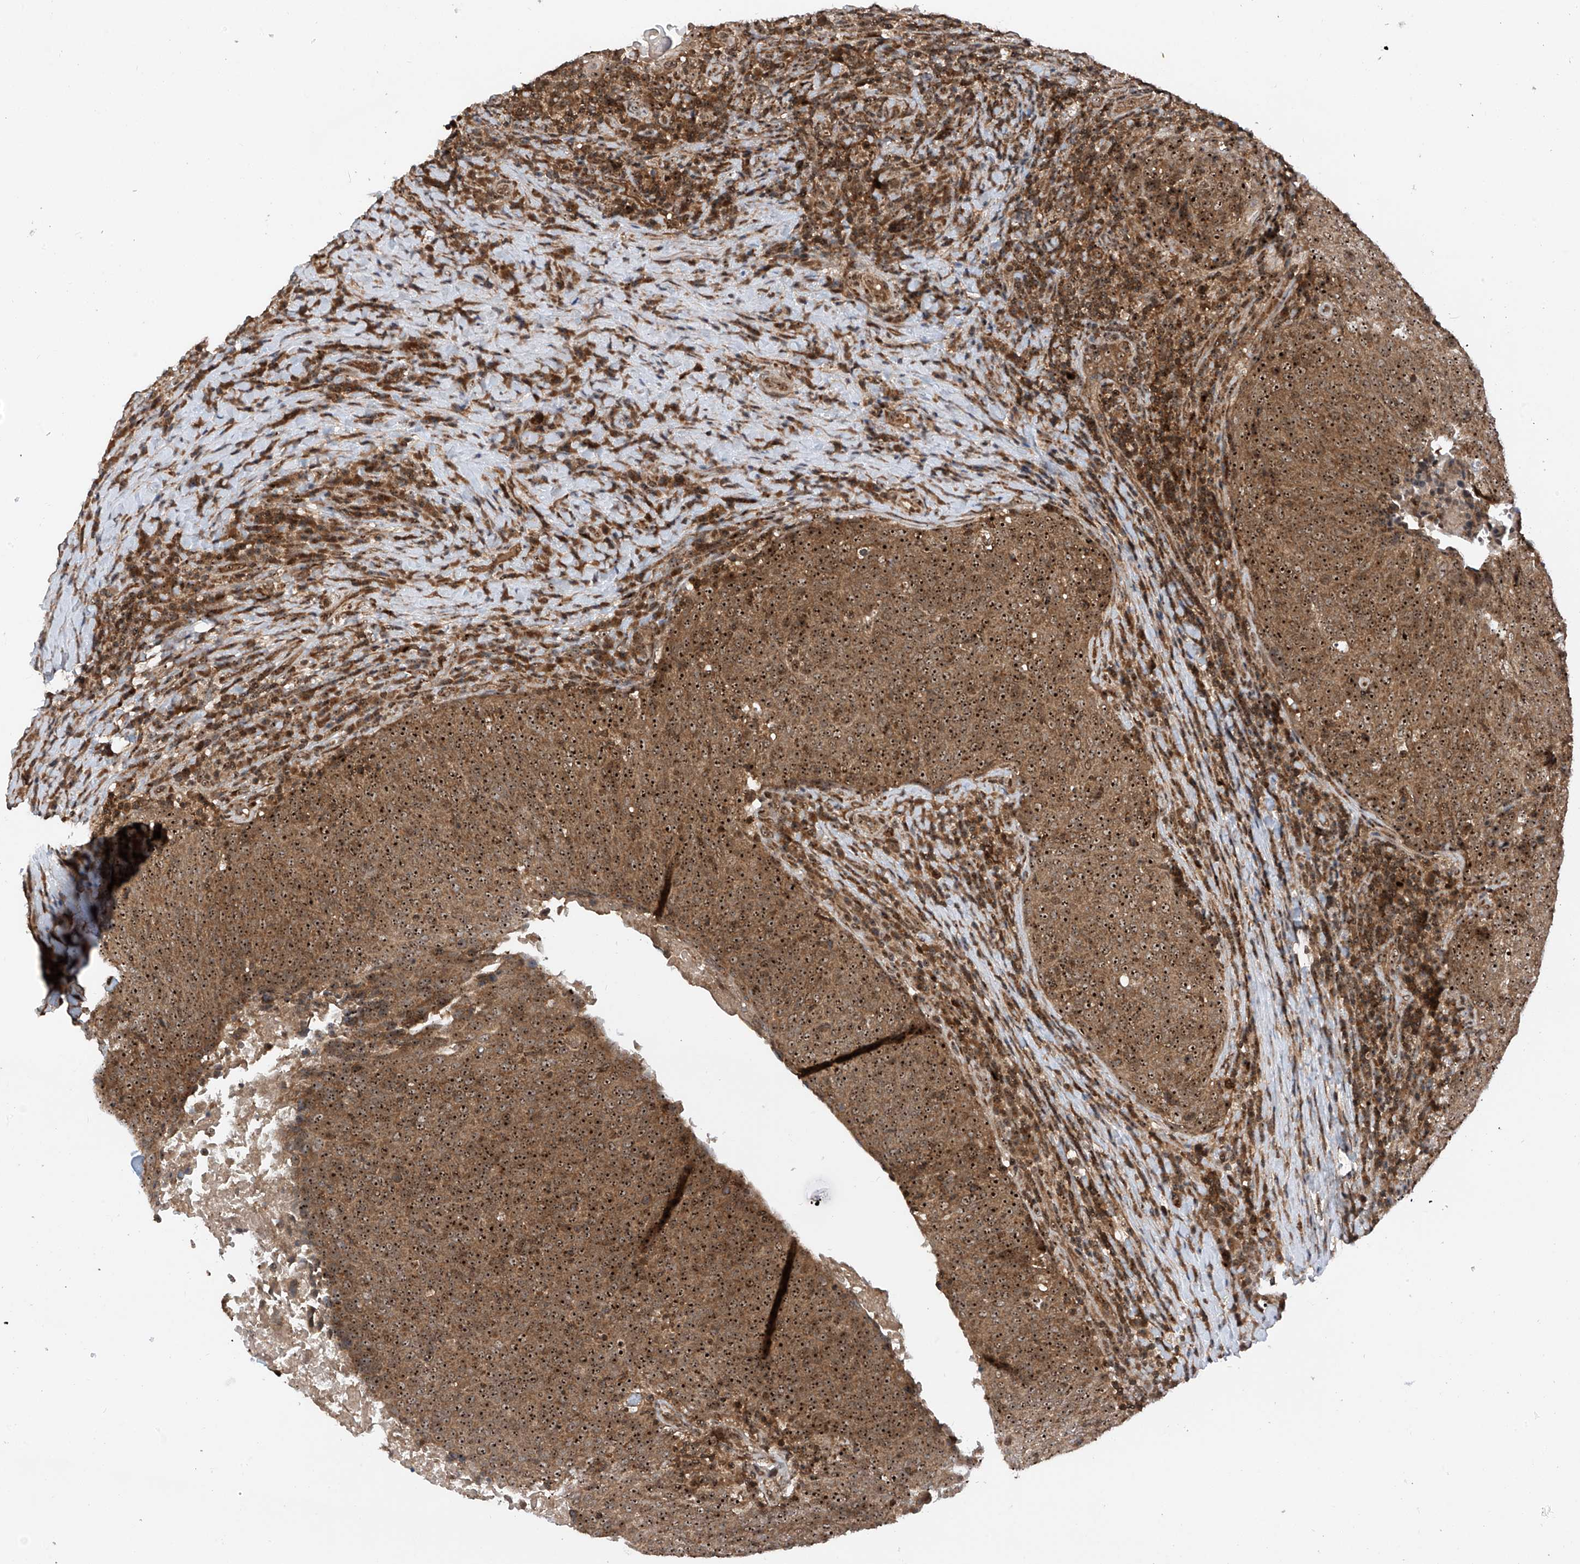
{"staining": {"intensity": "strong", "quantity": ">75%", "location": "cytoplasmic/membranous,nuclear"}, "tissue": "head and neck cancer", "cell_type": "Tumor cells", "image_type": "cancer", "snomed": [{"axis": "morphology", "description": "Squamous cell carcinoma, NOS"}, {"axis": "morphology", "description": "Squamous cell carcinoma, metastatic, NOS"}, {"axis": "topography", "description": "Lymph node"}, {"axis": "topography", "description": "Head-Neck"}], "caption": "An image showing strong cytoplasmic/membranous and nuclear staining in approximately >75% of tumor cells in head and neck cancer, as visualized by brown immunohistochemical staining.", "gene": "C1orf131", "patient": {"sex": "male", "age": 62}}